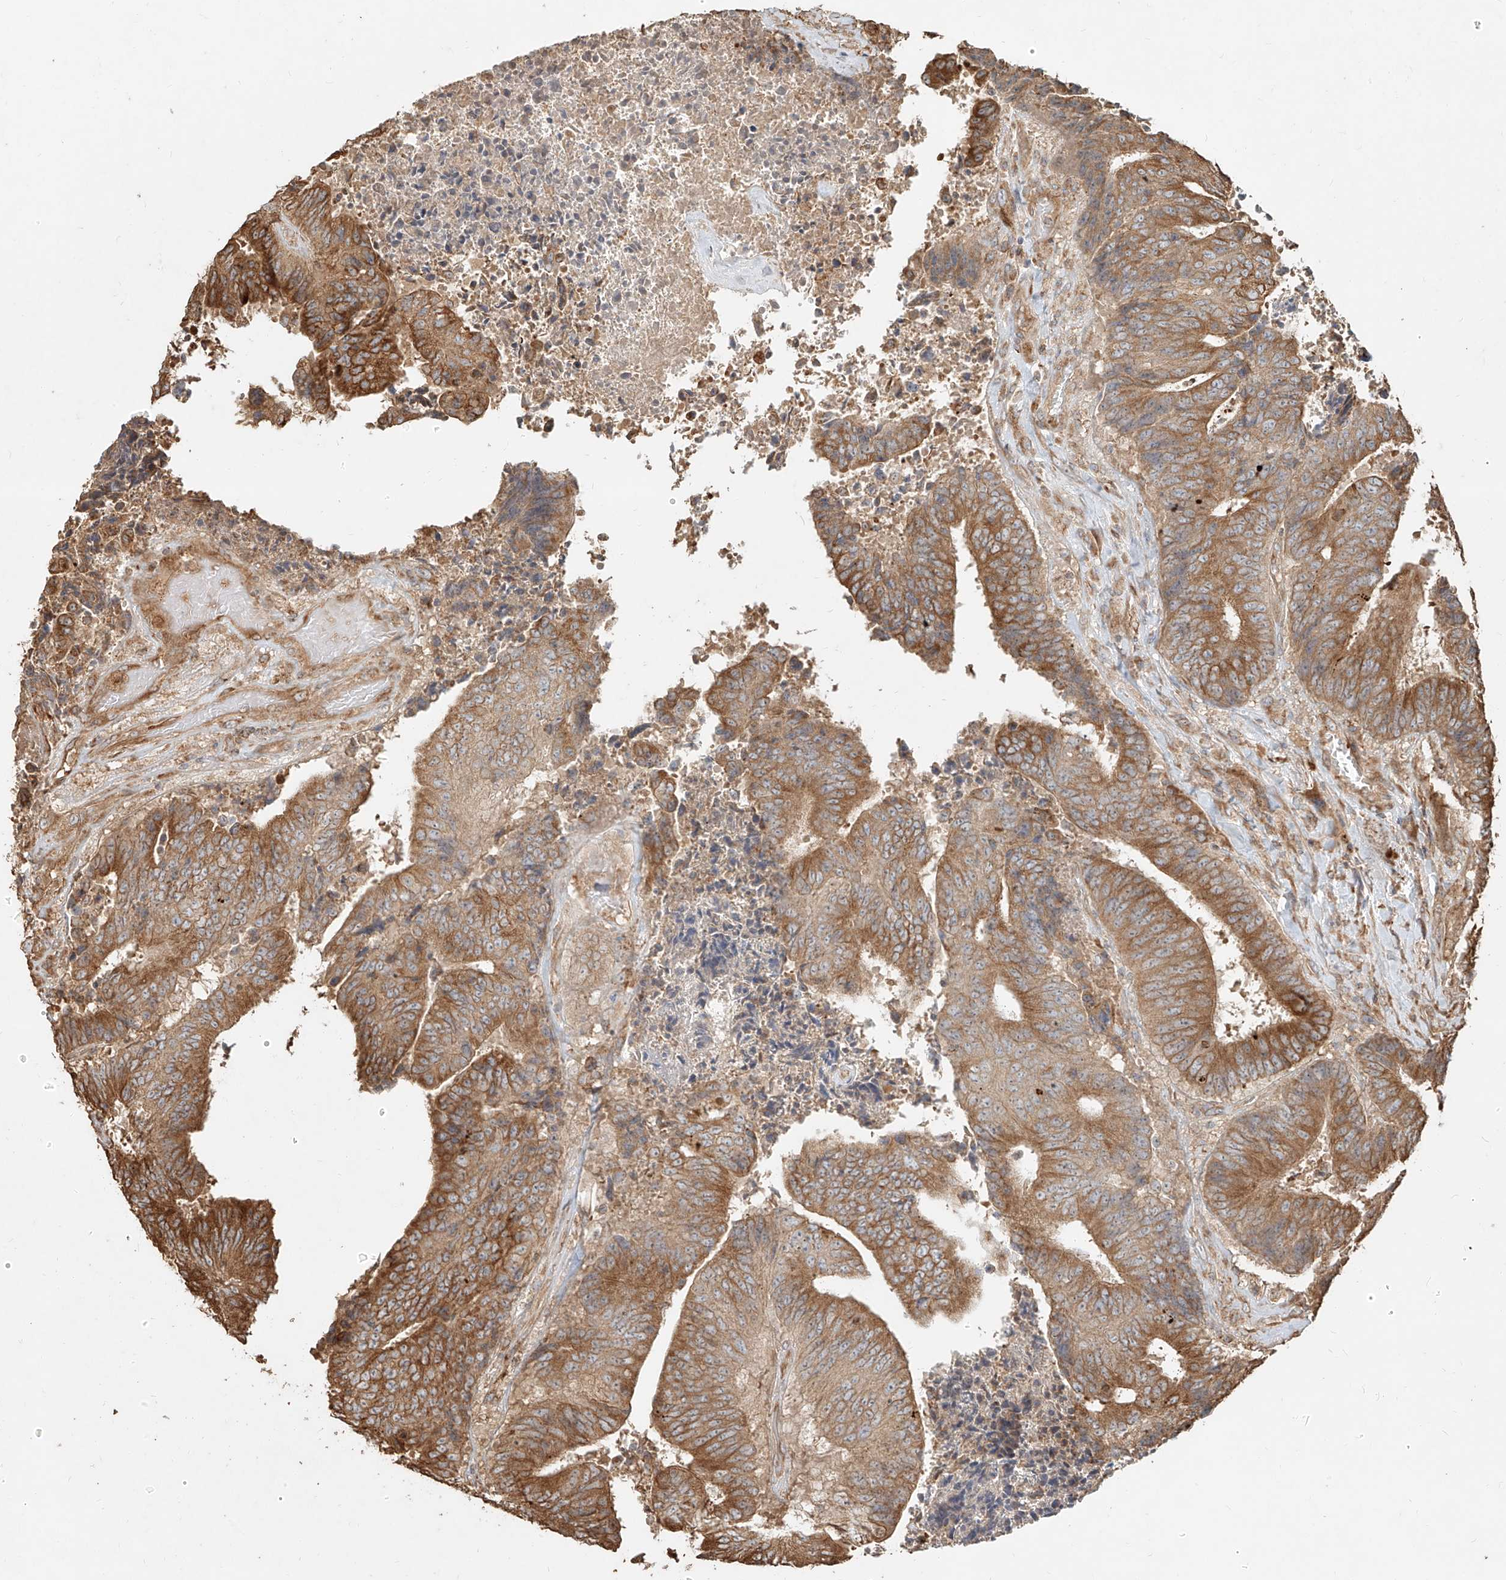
{"staining": {"intensity": "moderate", "quantity": ">75%", "location": "cytoplasmic/membranous"}, "tissue": "colorectal cancer", "cell_type": "Tumor cells", "image_type": "cancer", "snomed": [{"axis": "morphology", "description": "Adenocarcinoma, NOS"}, {"axis": "topography", "description": "Rectum"}], "caption": "An immunohistochemistry image of neoplastic tissue is shown. Protein staining in brown highlights moderate cytoplasmic/membranous positivity in colorectal adenocarcinoma within tumor cells.", "gene": "EFNB1", "patient": {"sex": "male", "age": 72}}